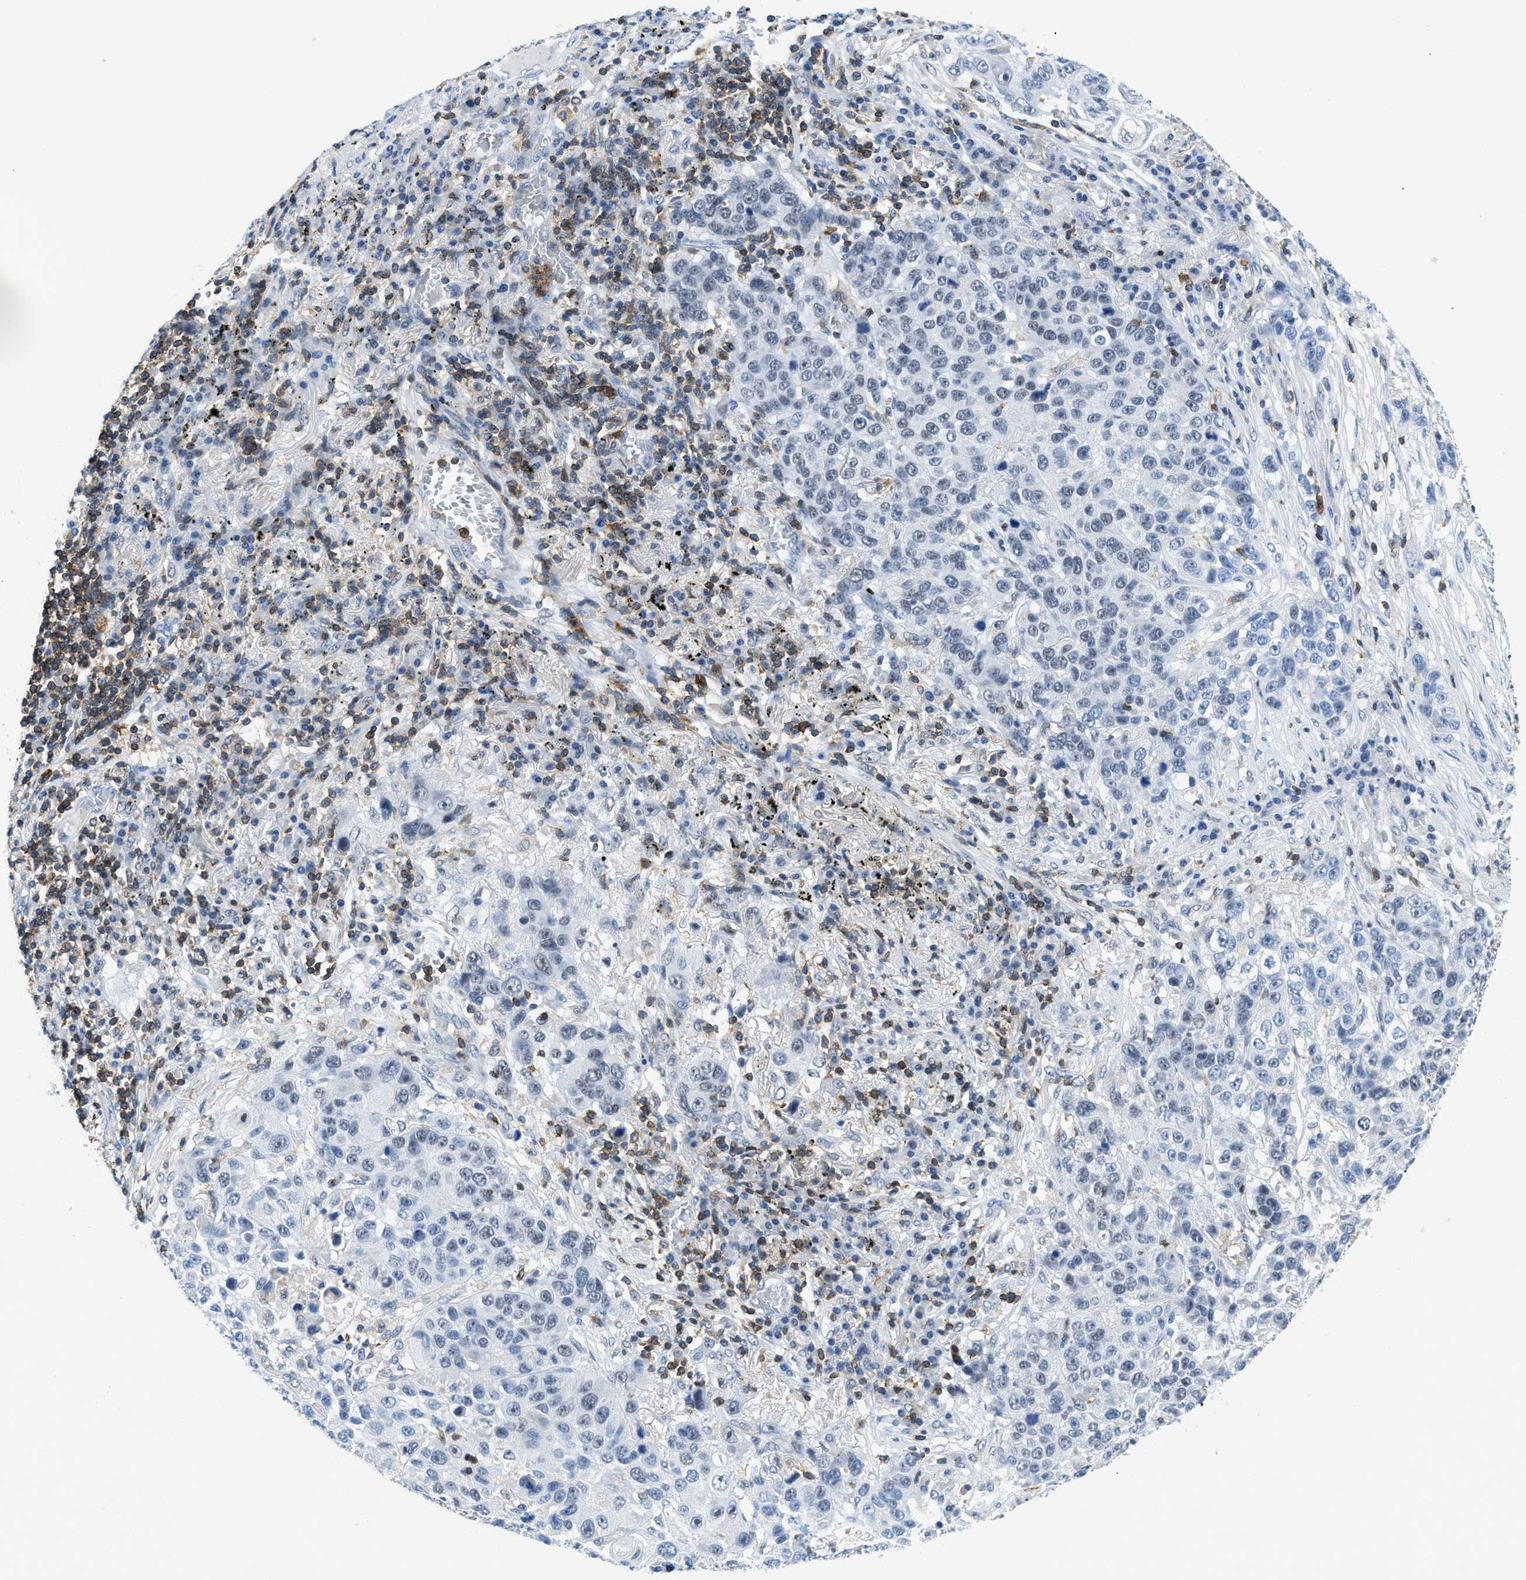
{"staining": {"intensity": "negative", "quantity": "none", "location": "none"}, "tissue": "lung cancer", "cell_type": "Tumor cells", "image_type": "cancer", "snomed": [{"axis": "morphology", "description": "Squamous cell carcinoma, NOS"}, {"axis": "topography", "description": "Lung"}], "caption": "Lung cancer (squamous cell carcinoma) was stained to show a protein in brown. There is no significant positivity in tumor cells. (Stains: DAB immunohistochemistry (IHC) with hematoxylin counter stain, Microscopy: brightfield microscopy at high magnification).", "gene": "FAM151A", "patient": {"sex": "male", "age": 57}}